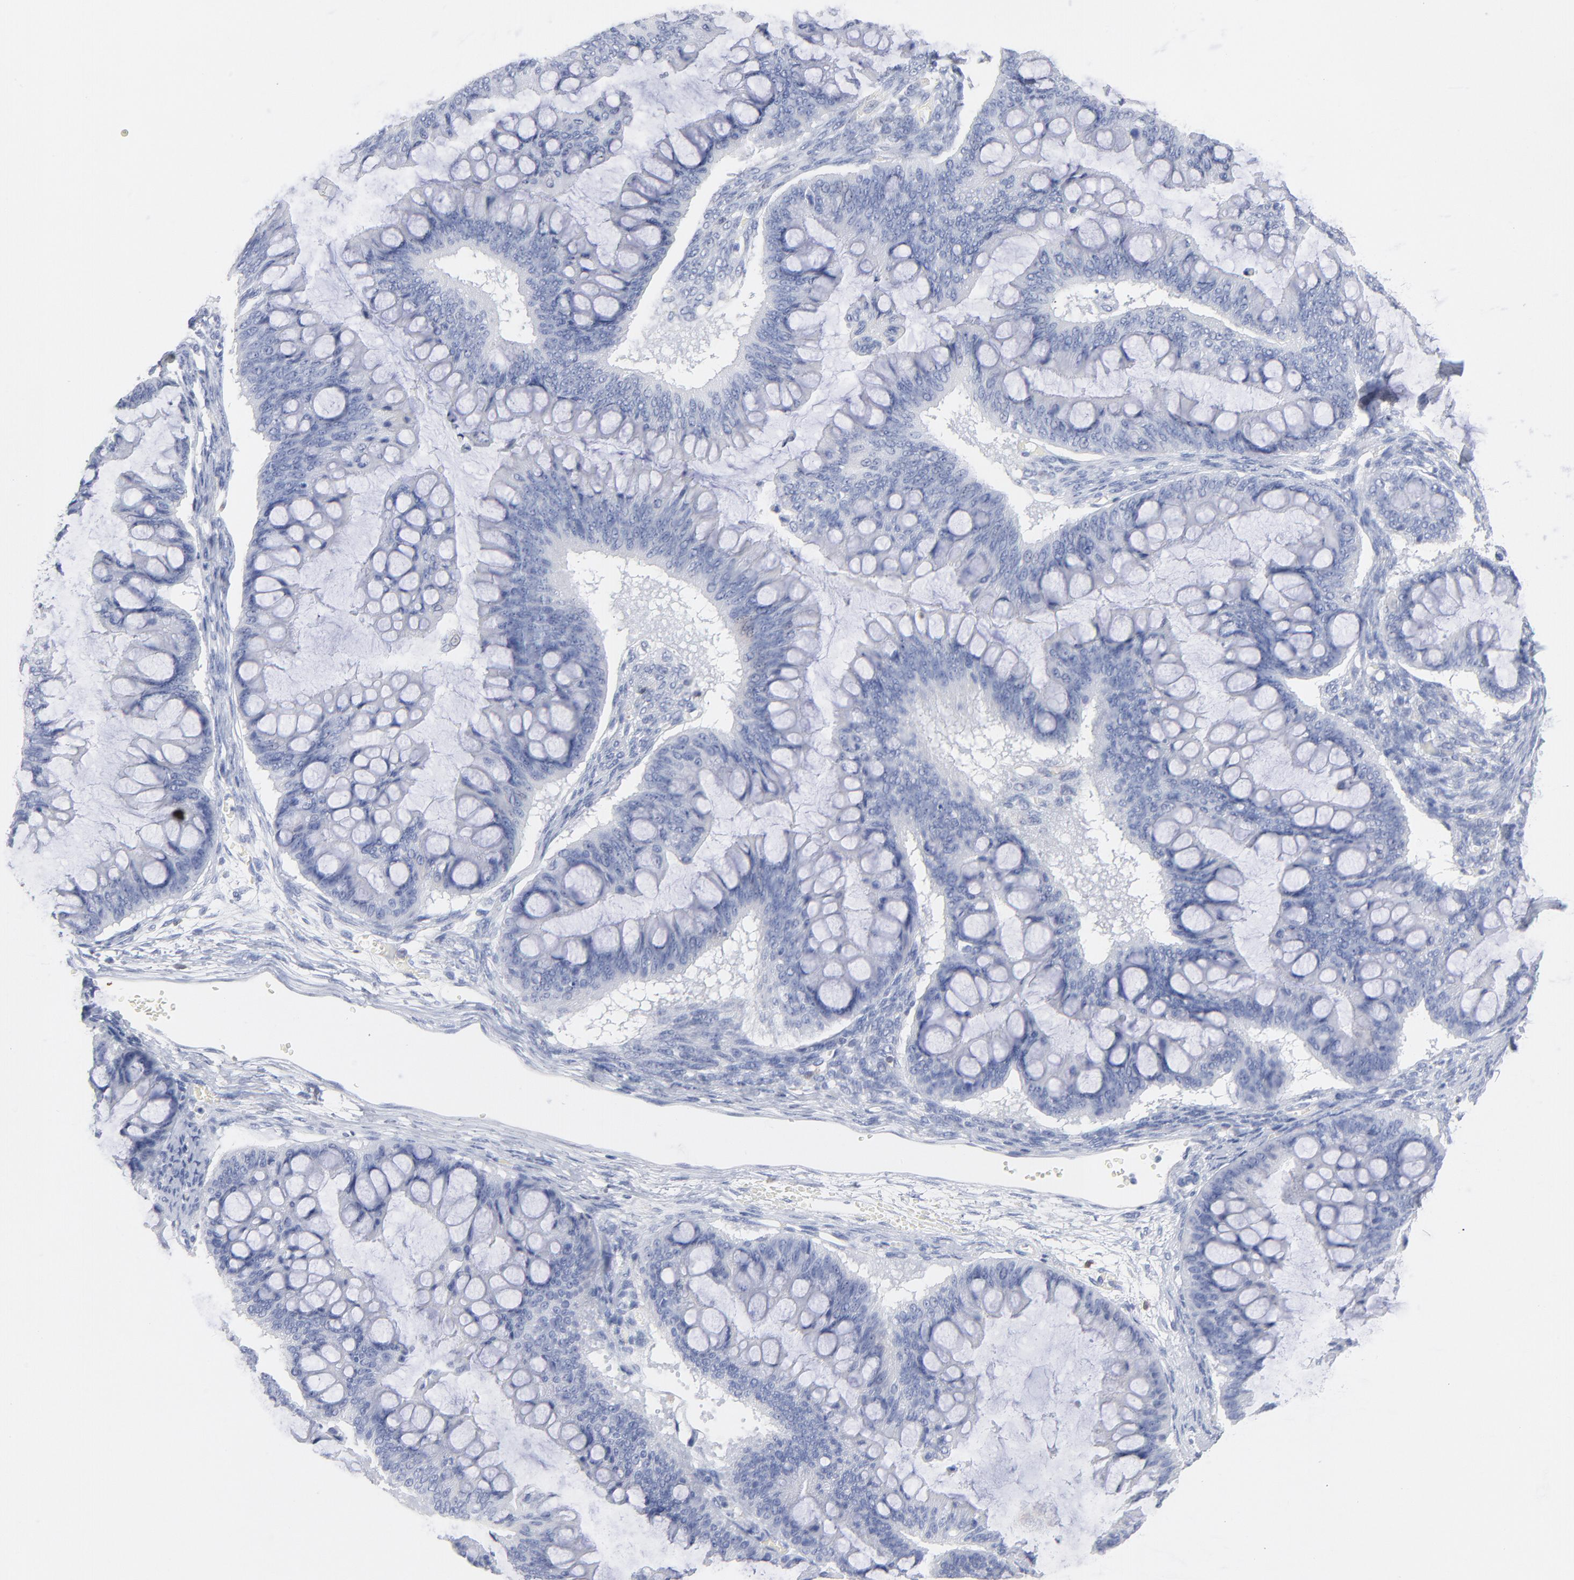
{"staining": {"intensity": "negative", "quantity": "none", "location": "none"}, "tissue": "ovarian cancer", "cell_type": "Tumor cells", "image_type": "cancer", "snomed": [{"axis": "morphology", "description": "Cystadenocarcinoma, mucinous, NOS"}, {"axis": "topography", "description": "Ovary"}], "caption": "DAB immunohistochemical staining of human mucinous cystadenocarcinoma (ovarian) exhibits no significant expression in tumor cells.", "gene": "IFIT2", "patient": {"sex": "female", "age": 73}}